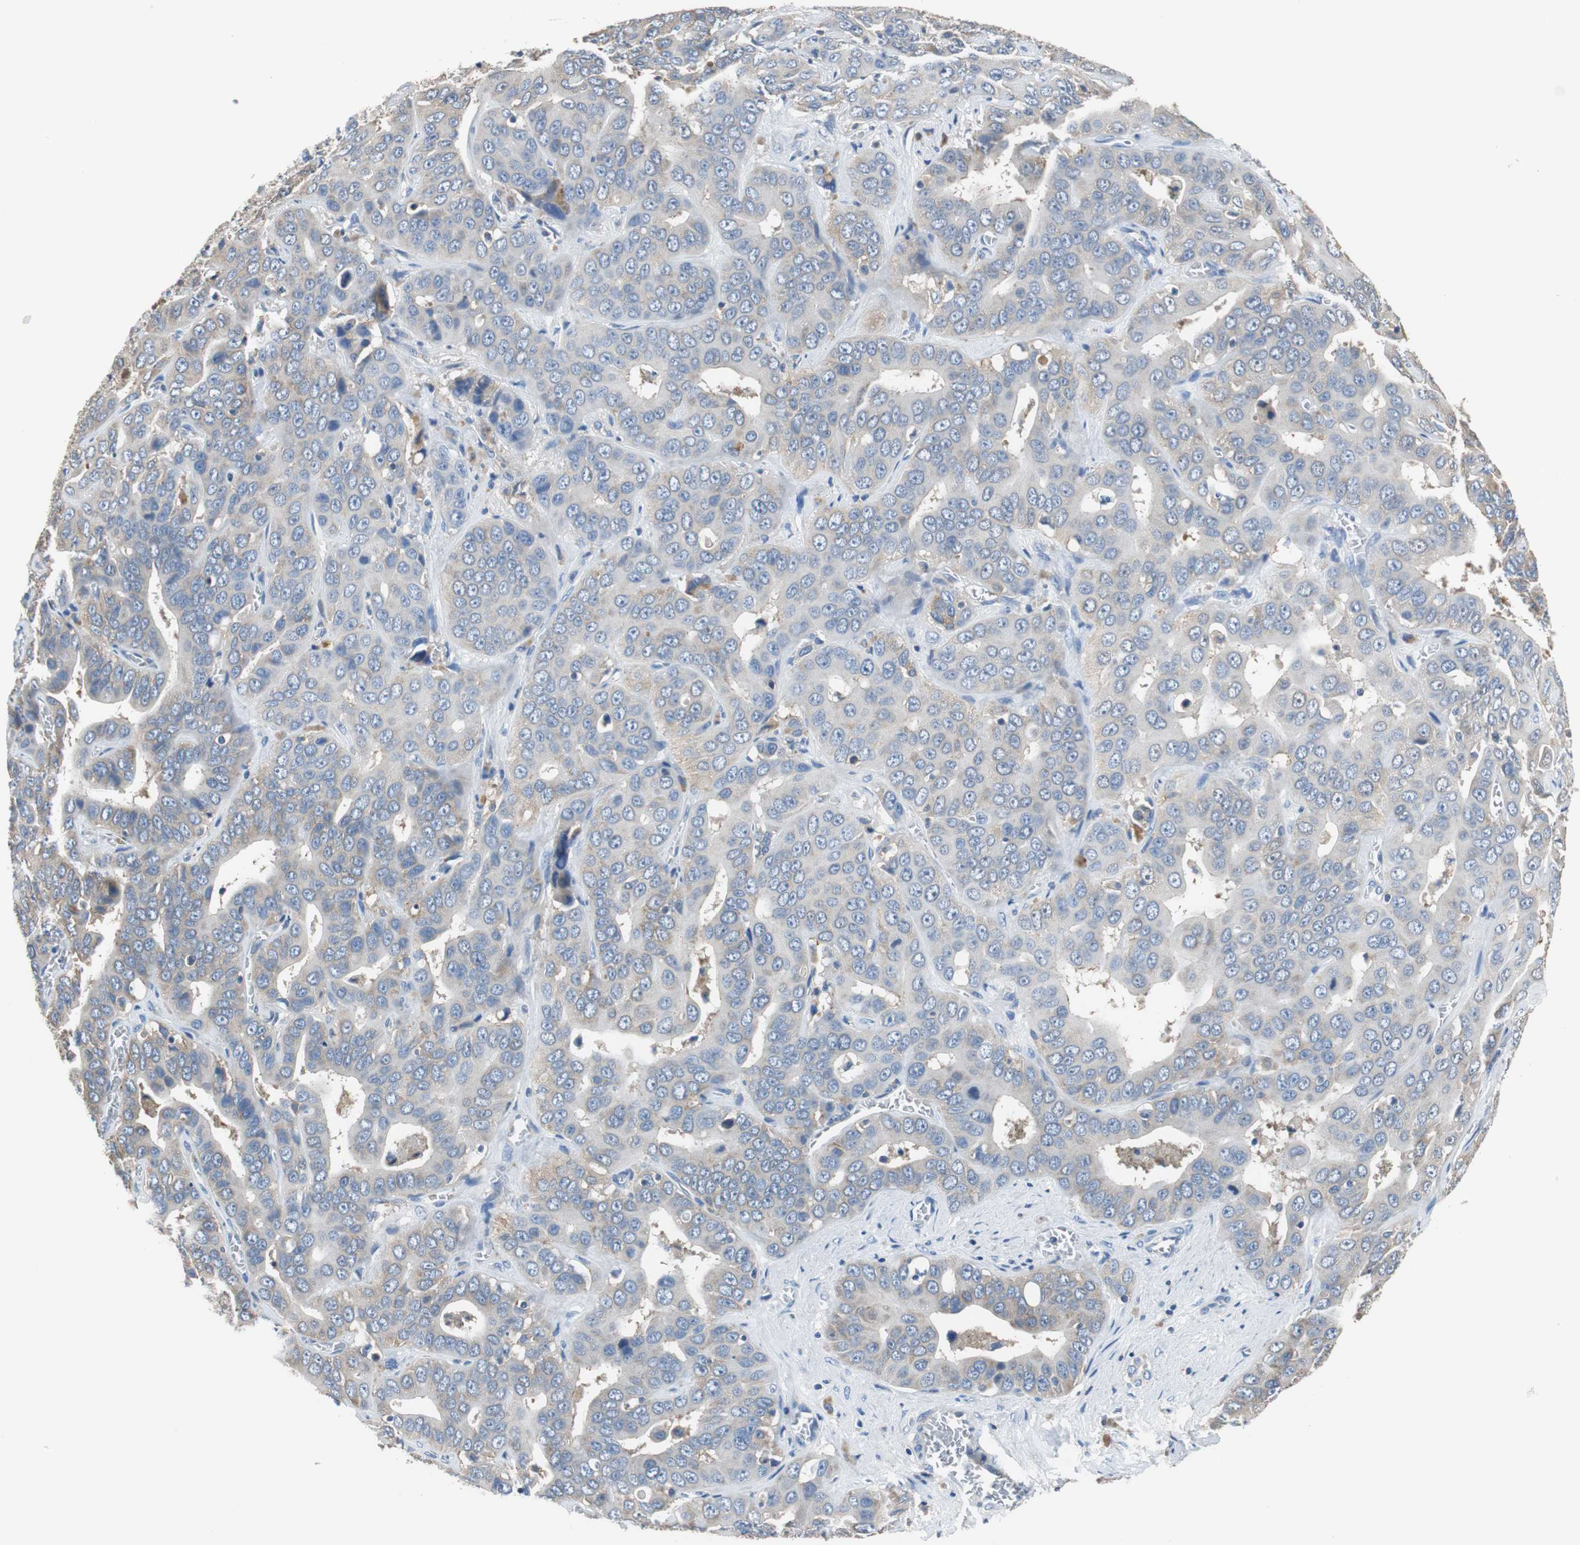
{"staining": {"intensity": "weak", "quantity": "<25%", "location": "cytoplasmic/membranous"}, "tissue": "liver cancer", "cell_type": "Tumor cells", "image_type": "cancer", "snomed": [{"axis": "morphology", "description": "Cholangiocarcinoma"}, {"axis": "topography", "description": "Liver"}], "caption": "This is a histopathology image of immunohistochemistry staining of cholangiocarcinoma (liver), which shows no positivity in tumor cells. (Immunohistochemistry (ihc), brightfield microscopy, high magnification).", "gene": "PRKCA", "patient": {"sex": "female", "age": 52}}